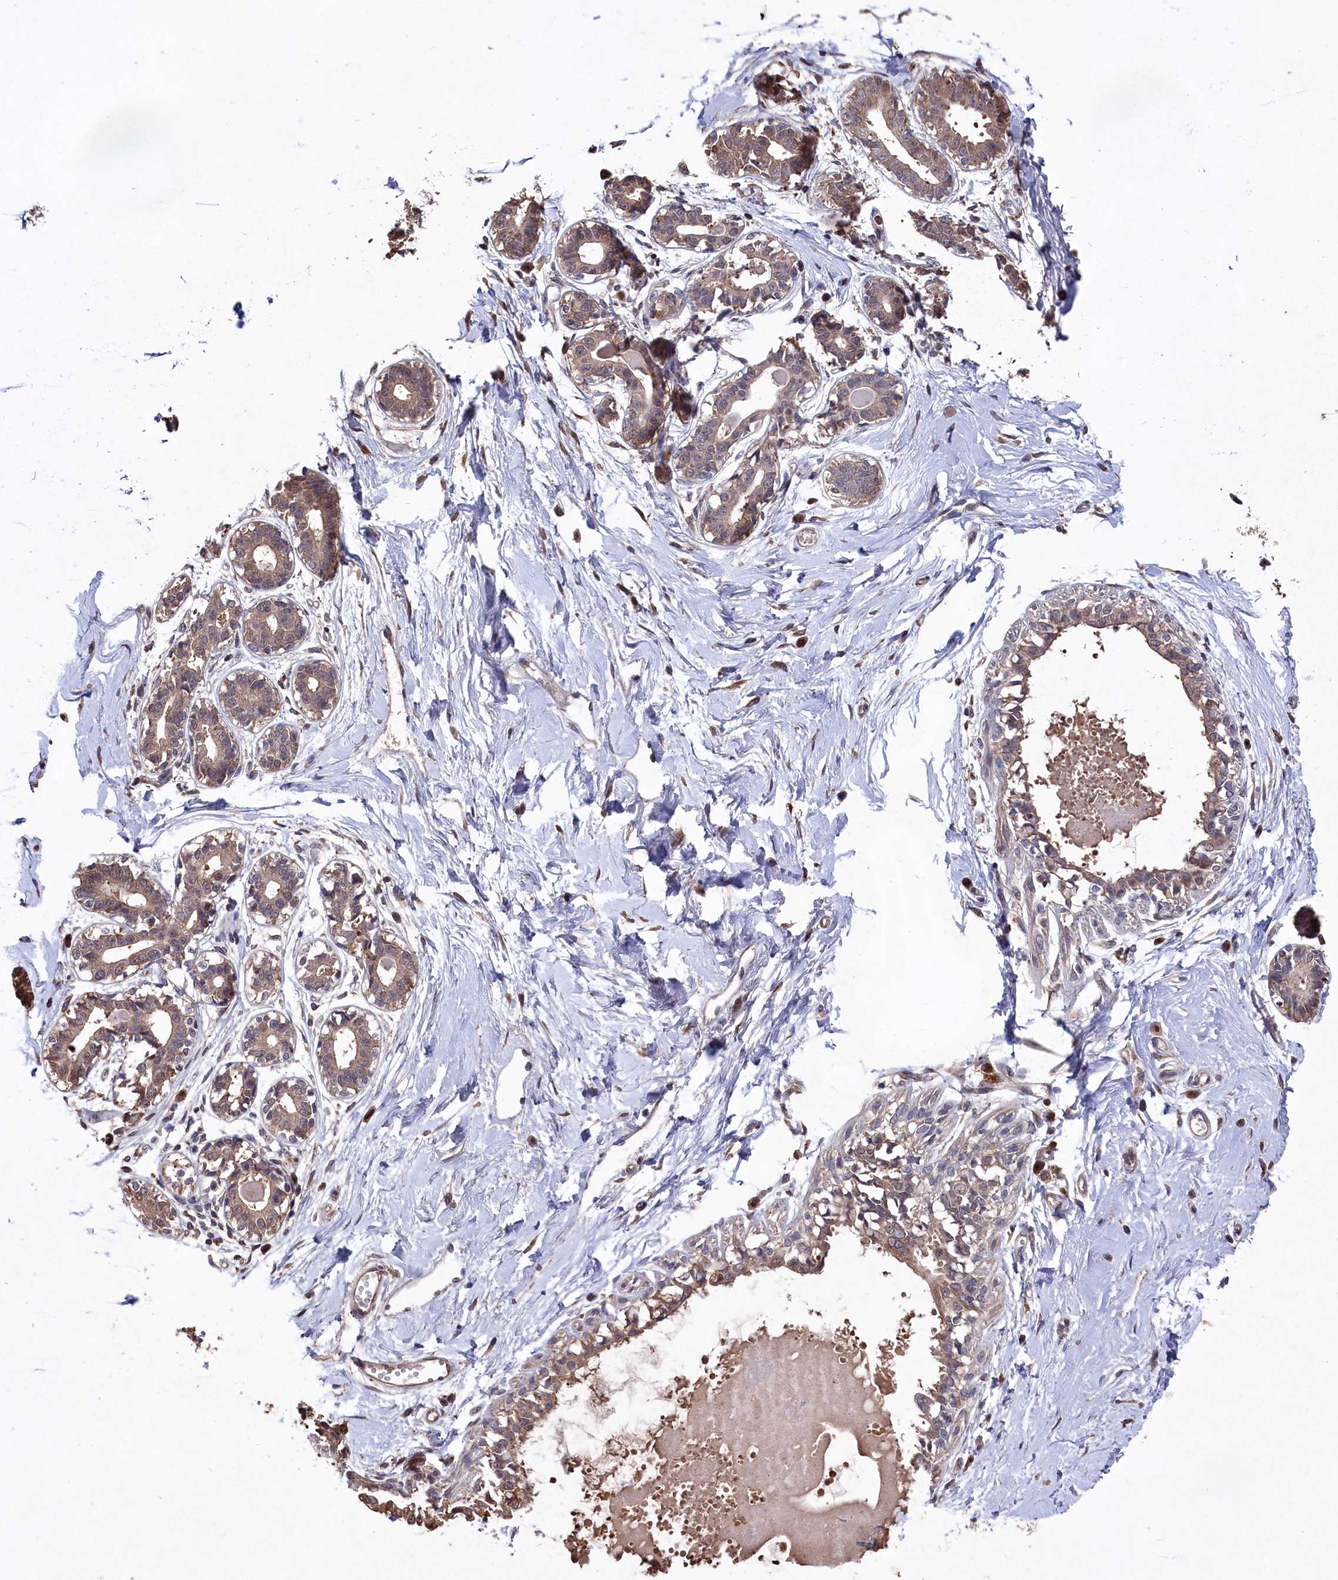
{"staining": {"intensity": "moderate", "quantity": "25%-75%", "location": "cytoplasmic/membranous"}, "tissue": "breast", "cell_type": "Glandular cells", "image_type": "normal", "snomed": [{"axis": "morphology", "description": "Normal tissue, NOS"}, {"axis": "topography", "description": "Breast"}], "caption": "The histopathology image reveals staining of normal breast, revealing moderate cytoplasmic/membranous protein positivity (brown color) within glandular cells.", "gene": "NAA60", "patient": {"sex": "female", "age": 45}}